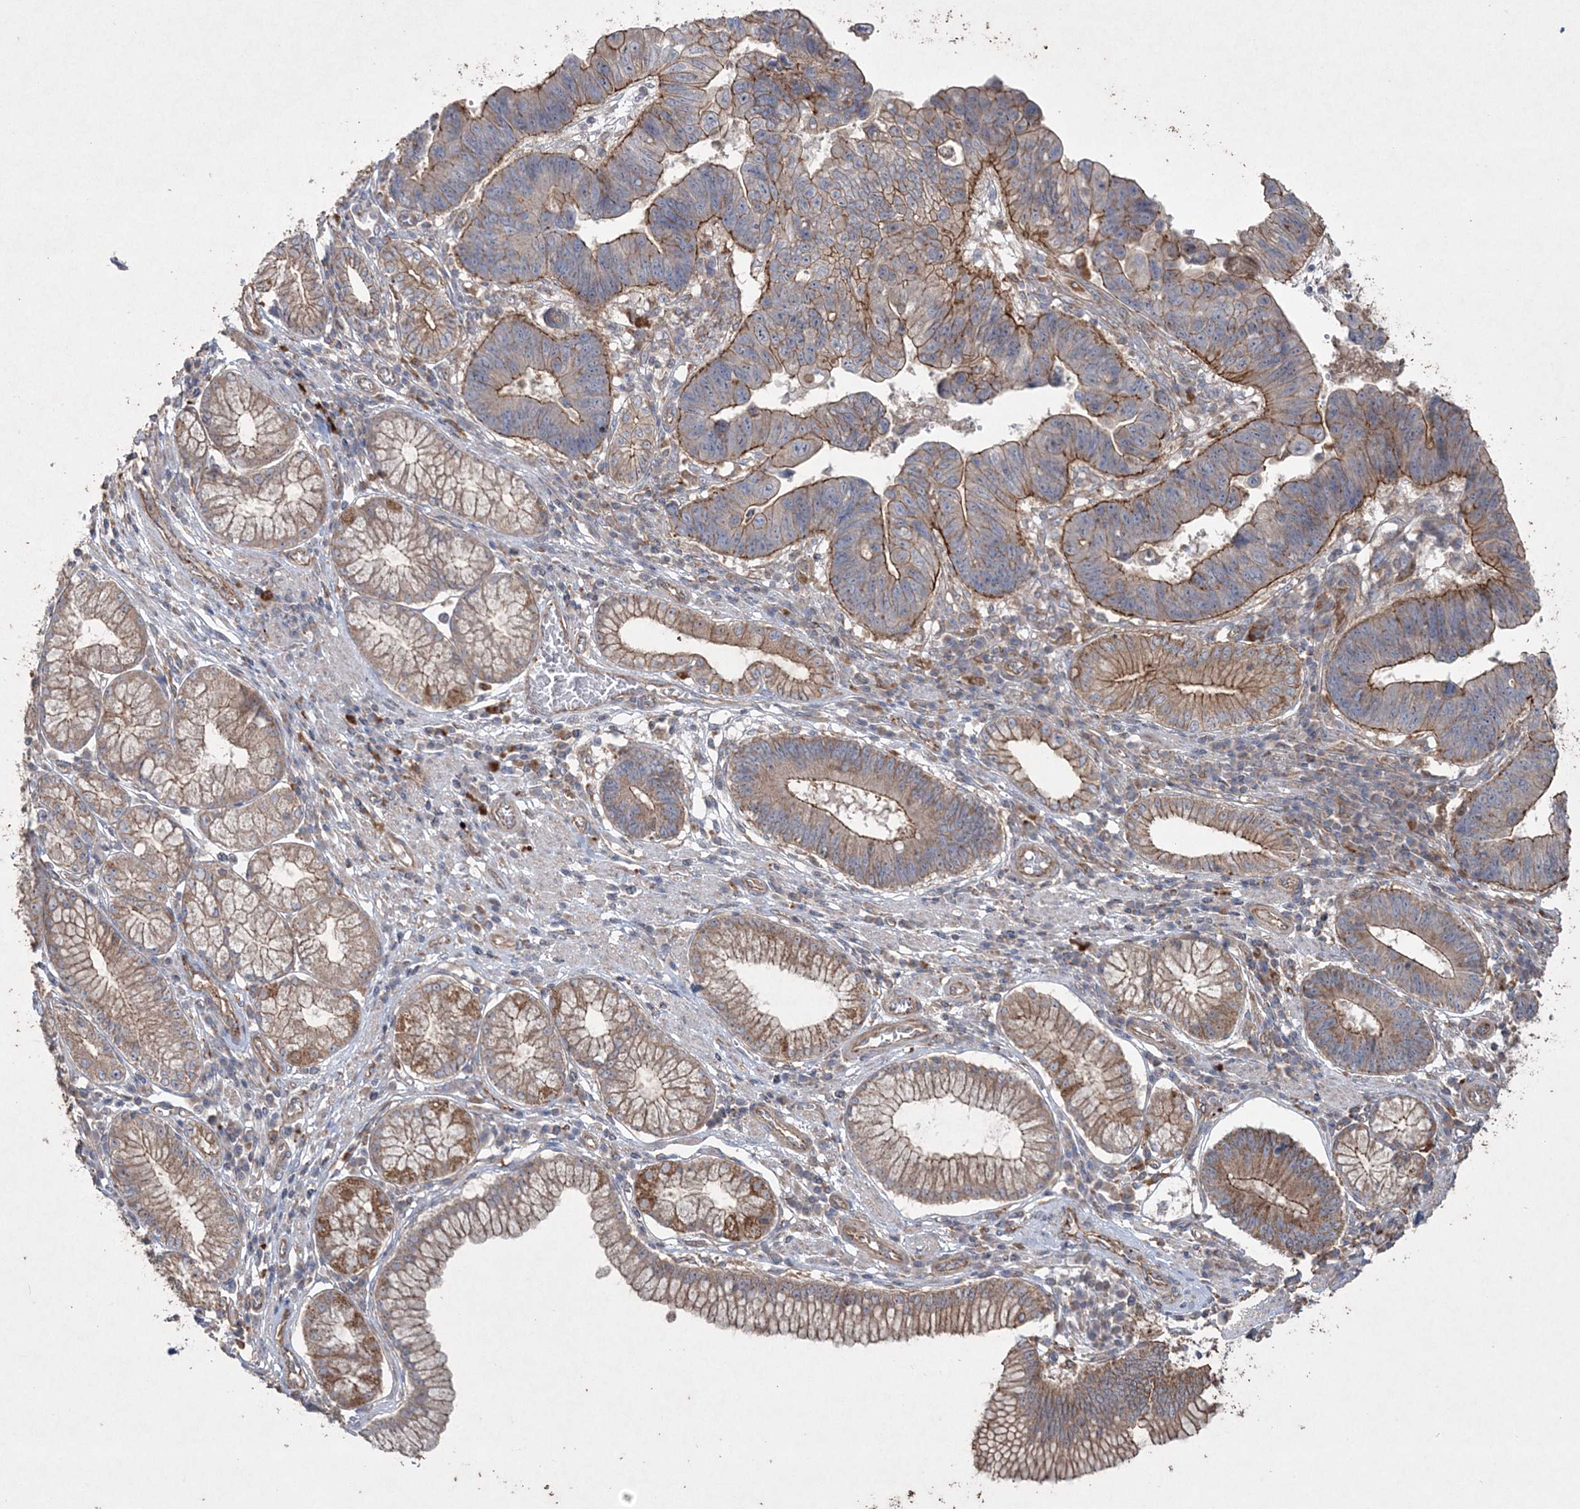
{"staining": {"intensity": "strong", "quantity": "25%-75%", "location": "cytoplasmic/membranous"}, "tissue": "stomach cancer", "cell_type": "Tumor cells", "image_type": "cancer", "snomed": [{"axis": "morphology", "description": "Adenocarcinoma, NOS"}, {"axis": "topography", "description": "Stomach"}], "caption": "There is high levels of strong cytoplasmic/membranous staining in tumor cells of stomach cancer, as demonstrated by immunohistochemical staining (brown color).", "gene": "TTC7A", "patient": {"sex": "male", "age": 59}}